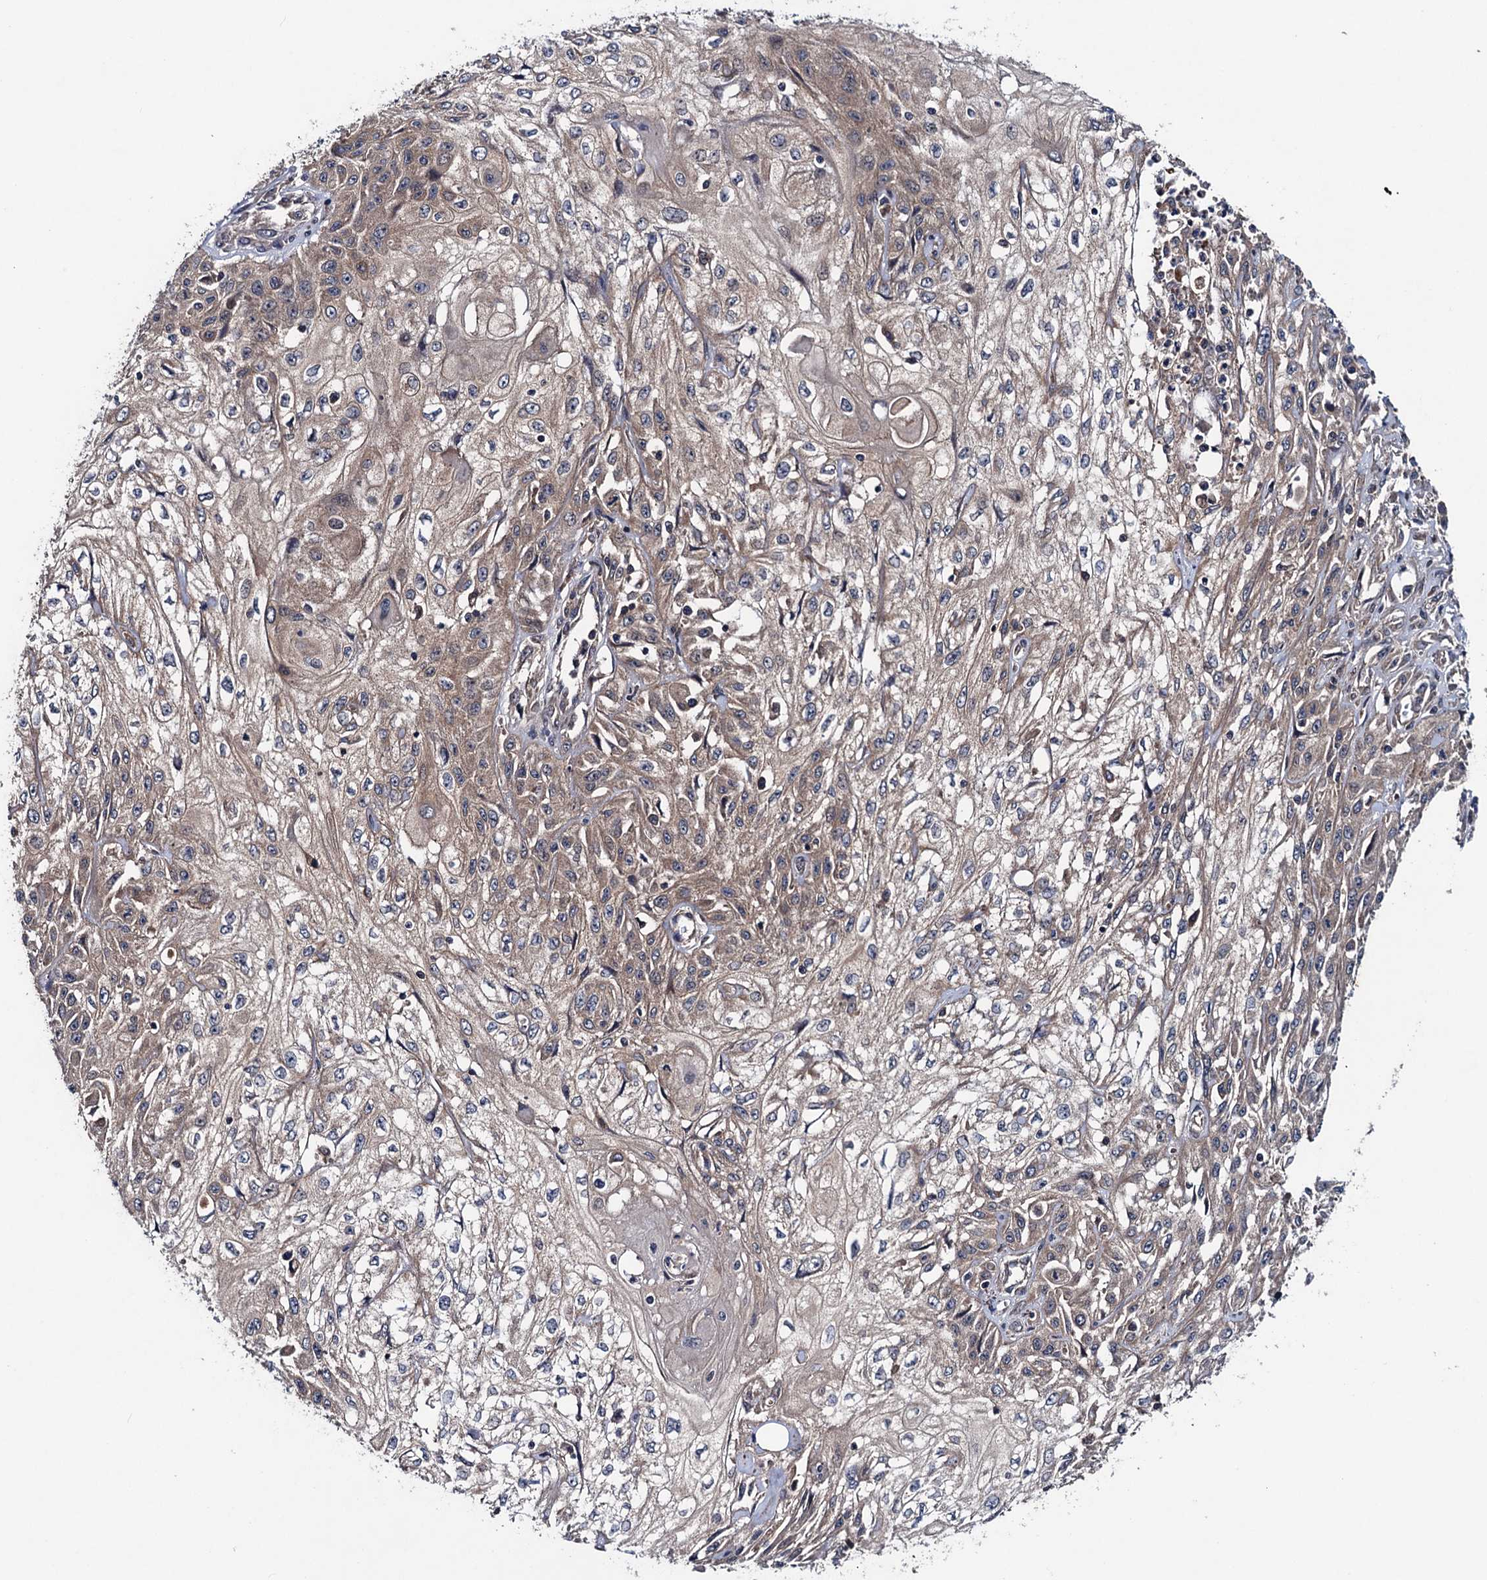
{"staining": {"intensity": "weak", "quantity": ">75%", "location": "cytoplasmic/membranous"}, "tissue": "skin cancer", "cell_type": "Tumor cells", "image_type": "cancer", "snomed": [{"axis": "morphology", "description": "Squamous cell carcinoma, NOS"}, {"axis": "morphology", "description": "Squamous cell carcinoma, metastatic, NOS"}, {"axis": "topography", "description": "Skin"}, {"axis": "topography", "description": "Lymph node"}], "caption": "Immunohistochemical staining of squamous cell carcinoma (skin) displays weak cytoplasmic/membranous protein expression in about >75% of tumor cells.", "gene": "BLTP3B", "patient": {"sex": "male", "age": 75}}